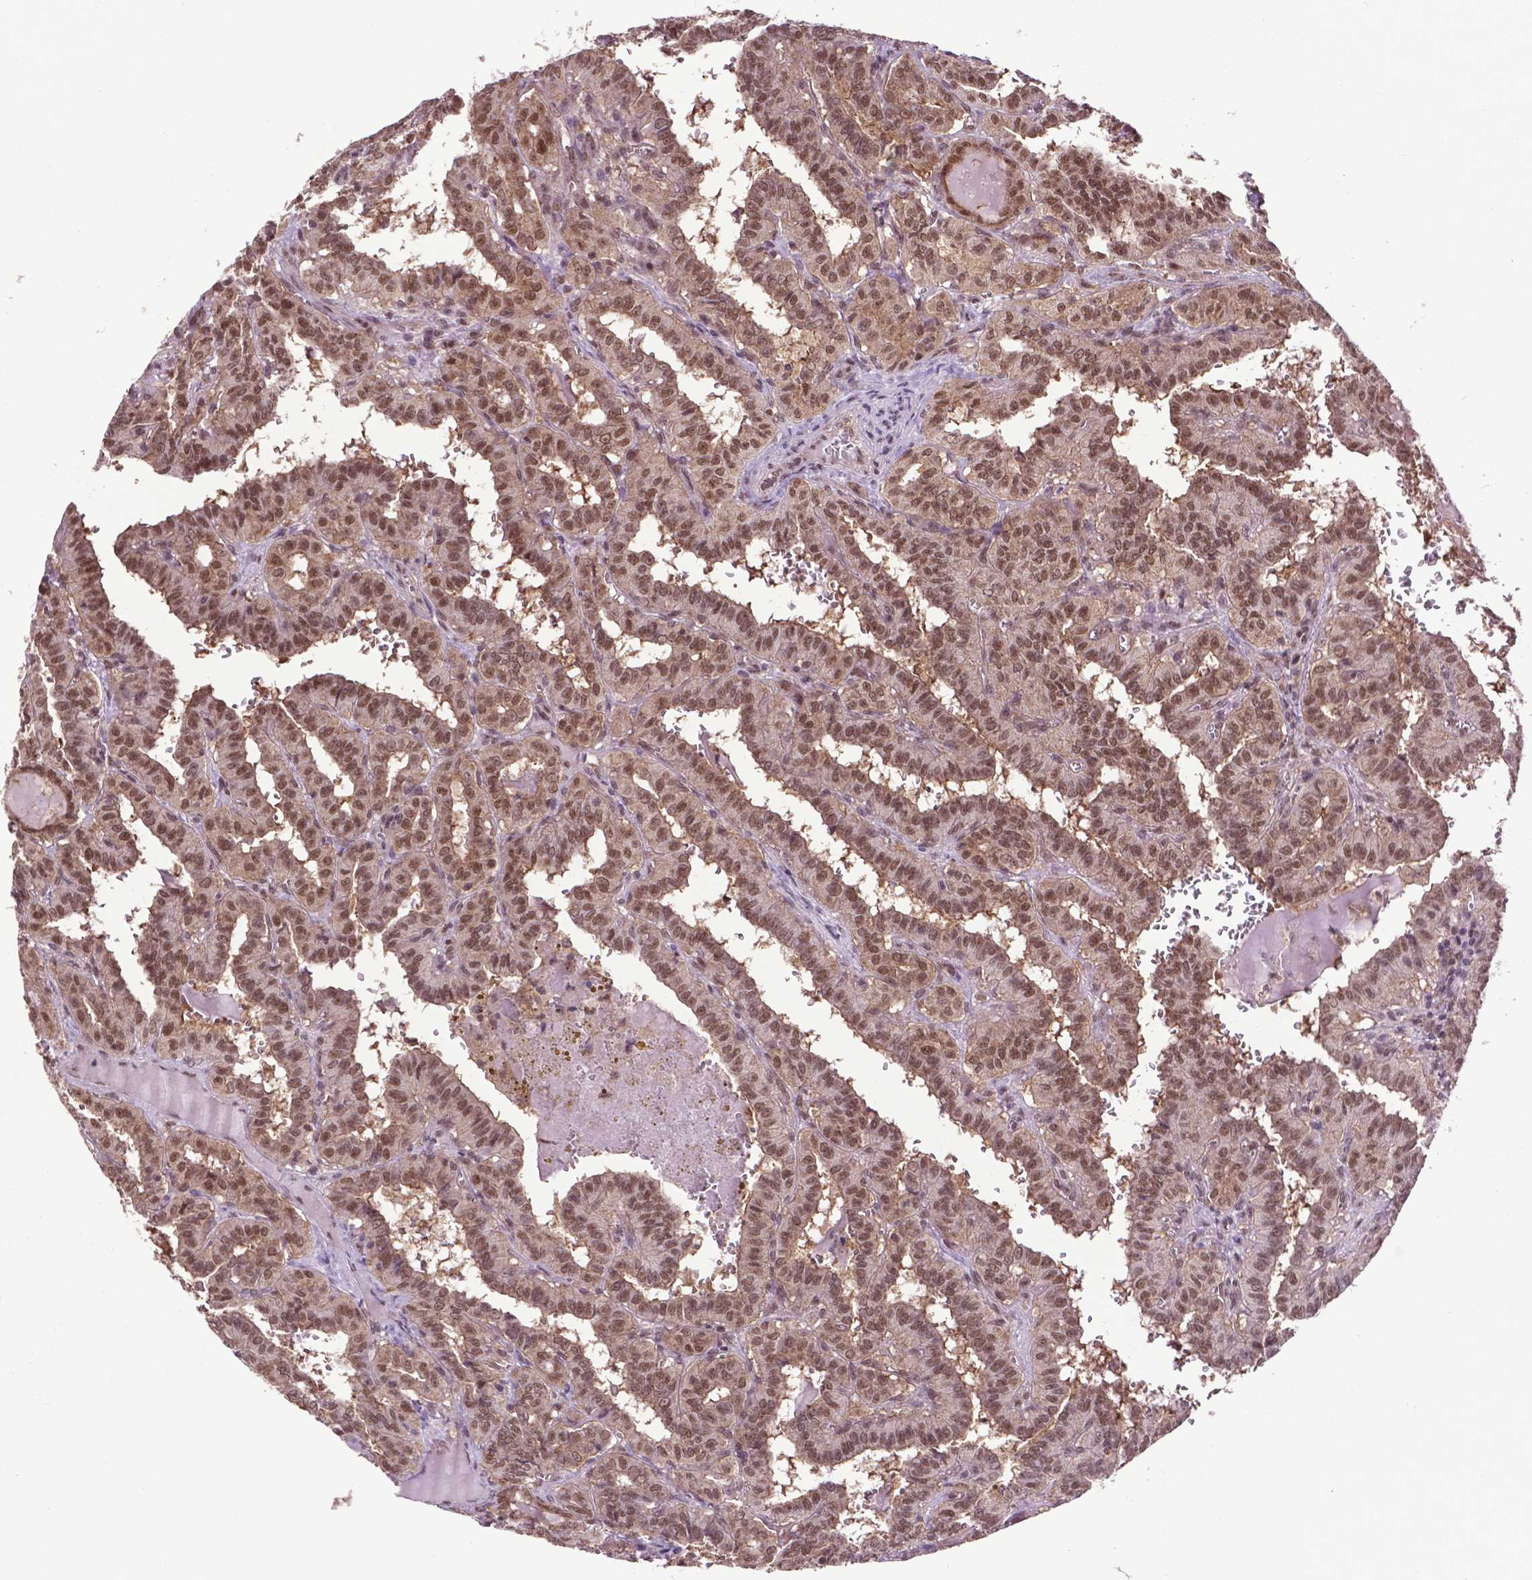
{"staining": {"intensity": "moderate", "quantity": ">75%", "location": "nuclear"}, "tissue": "thyroid cancer", "cell_type": "Tumor cells", "image_type": "cancer", "snomed": [{"axis": "morphology", "description": "Papillary adenocarcinoma, NOS"}, {"axis": "topography", "description": "Thyroid gland"}], "caption": "A medium amount of moderate nuclear positivity is identified in approximately >75% of tumor cells in thyroid cancer tissue.", "gene": "FAF1", "patient": {"sex": "female", "age": 21}}